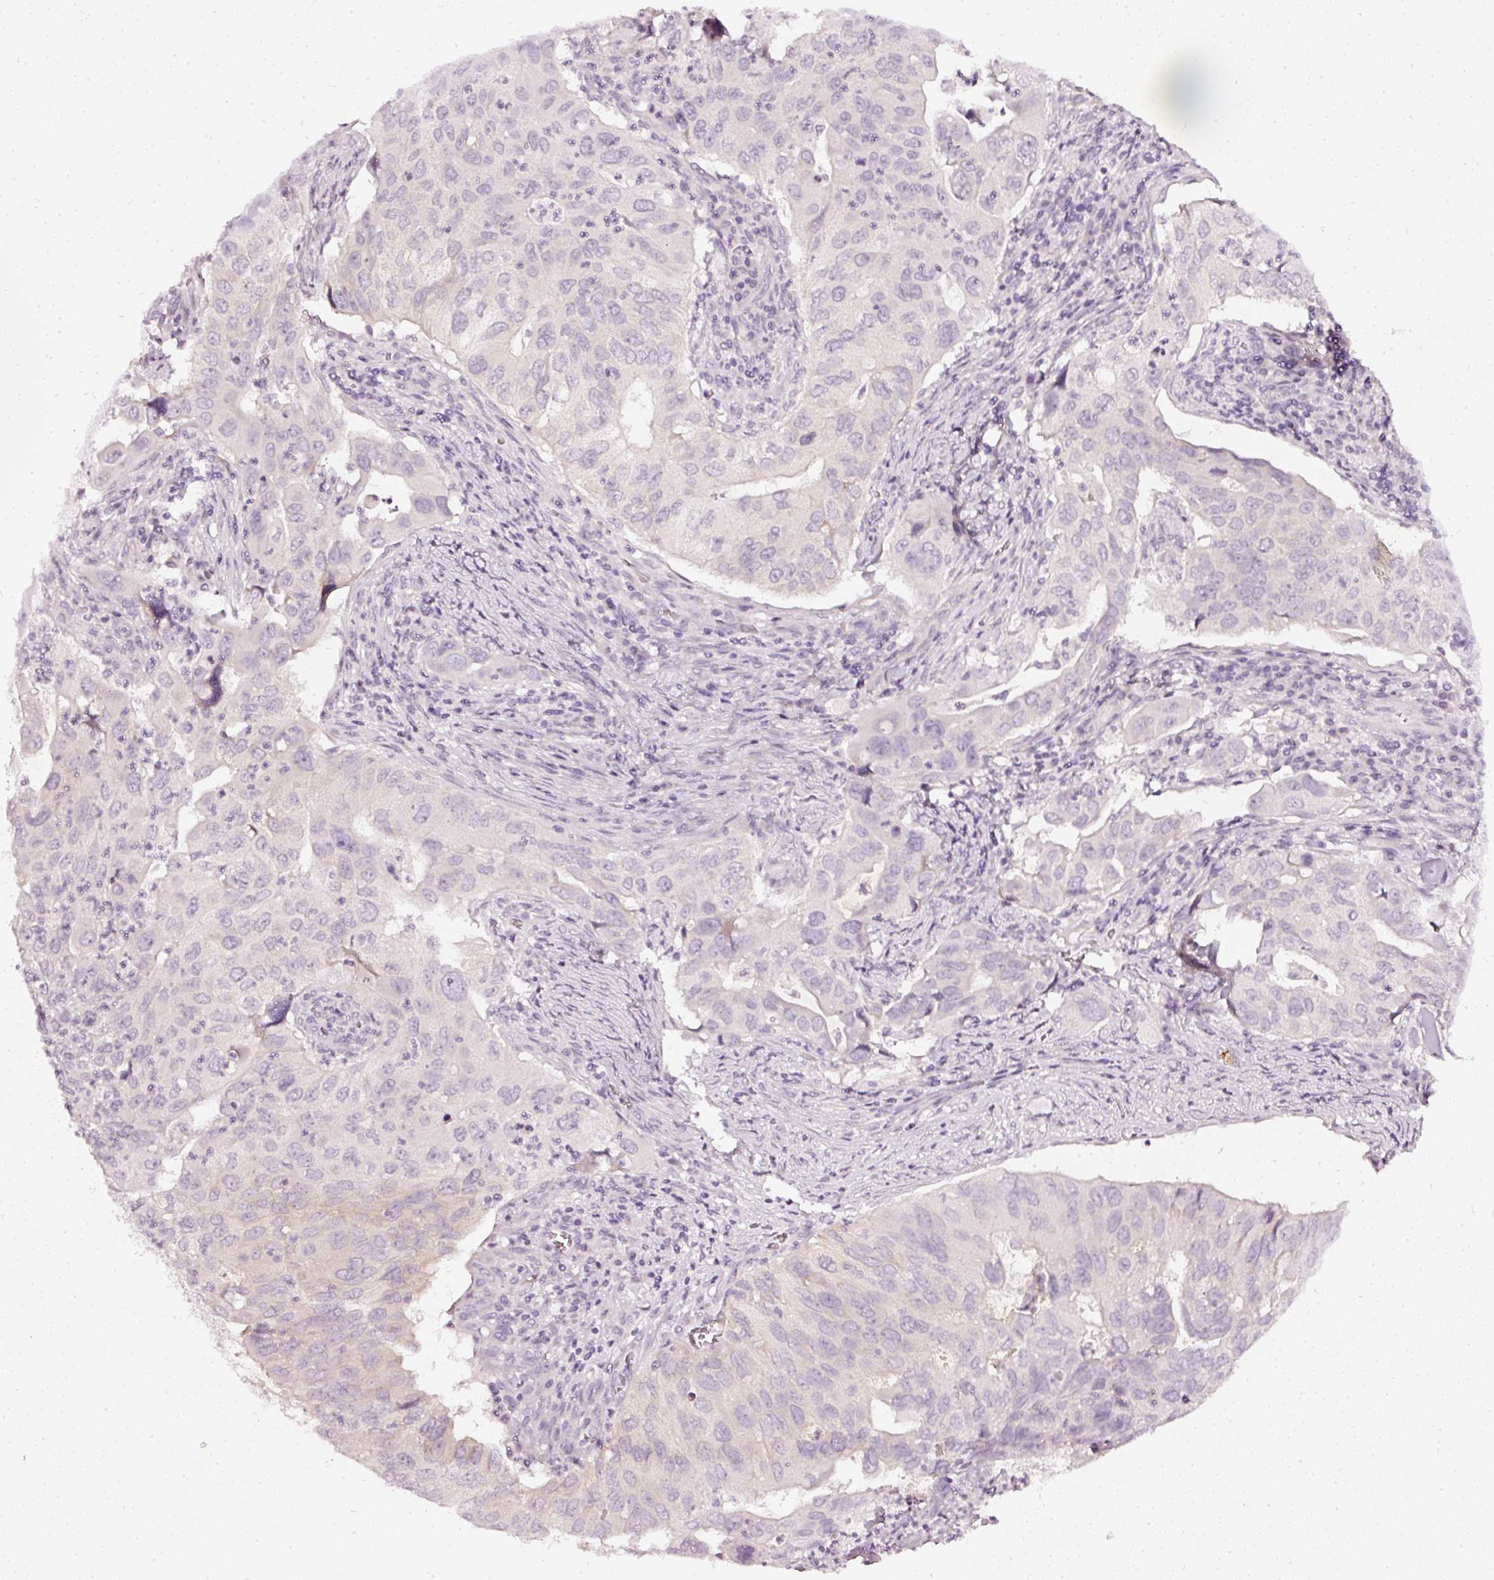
{"staining": {"intensity": "negative", "quantity": "none", "location": "none"}, "tissue": "lung cancer", "cell_type": "Tumor cells", "image_type": "cancer", "snomed": [{"axis": "morphology", "description": "Adenocarcinoma, NOS"}, {"axis": "topography", "description": "Lung"}], "caption": "Immunohistochemistry (IHC) micrograph of neoplastic tissue: lung adenocarcinoma stained with DAB shows no significant protein expression in tumor cells.", "gene": "CNP", "patient": {"sex": "male", "age": 48}}